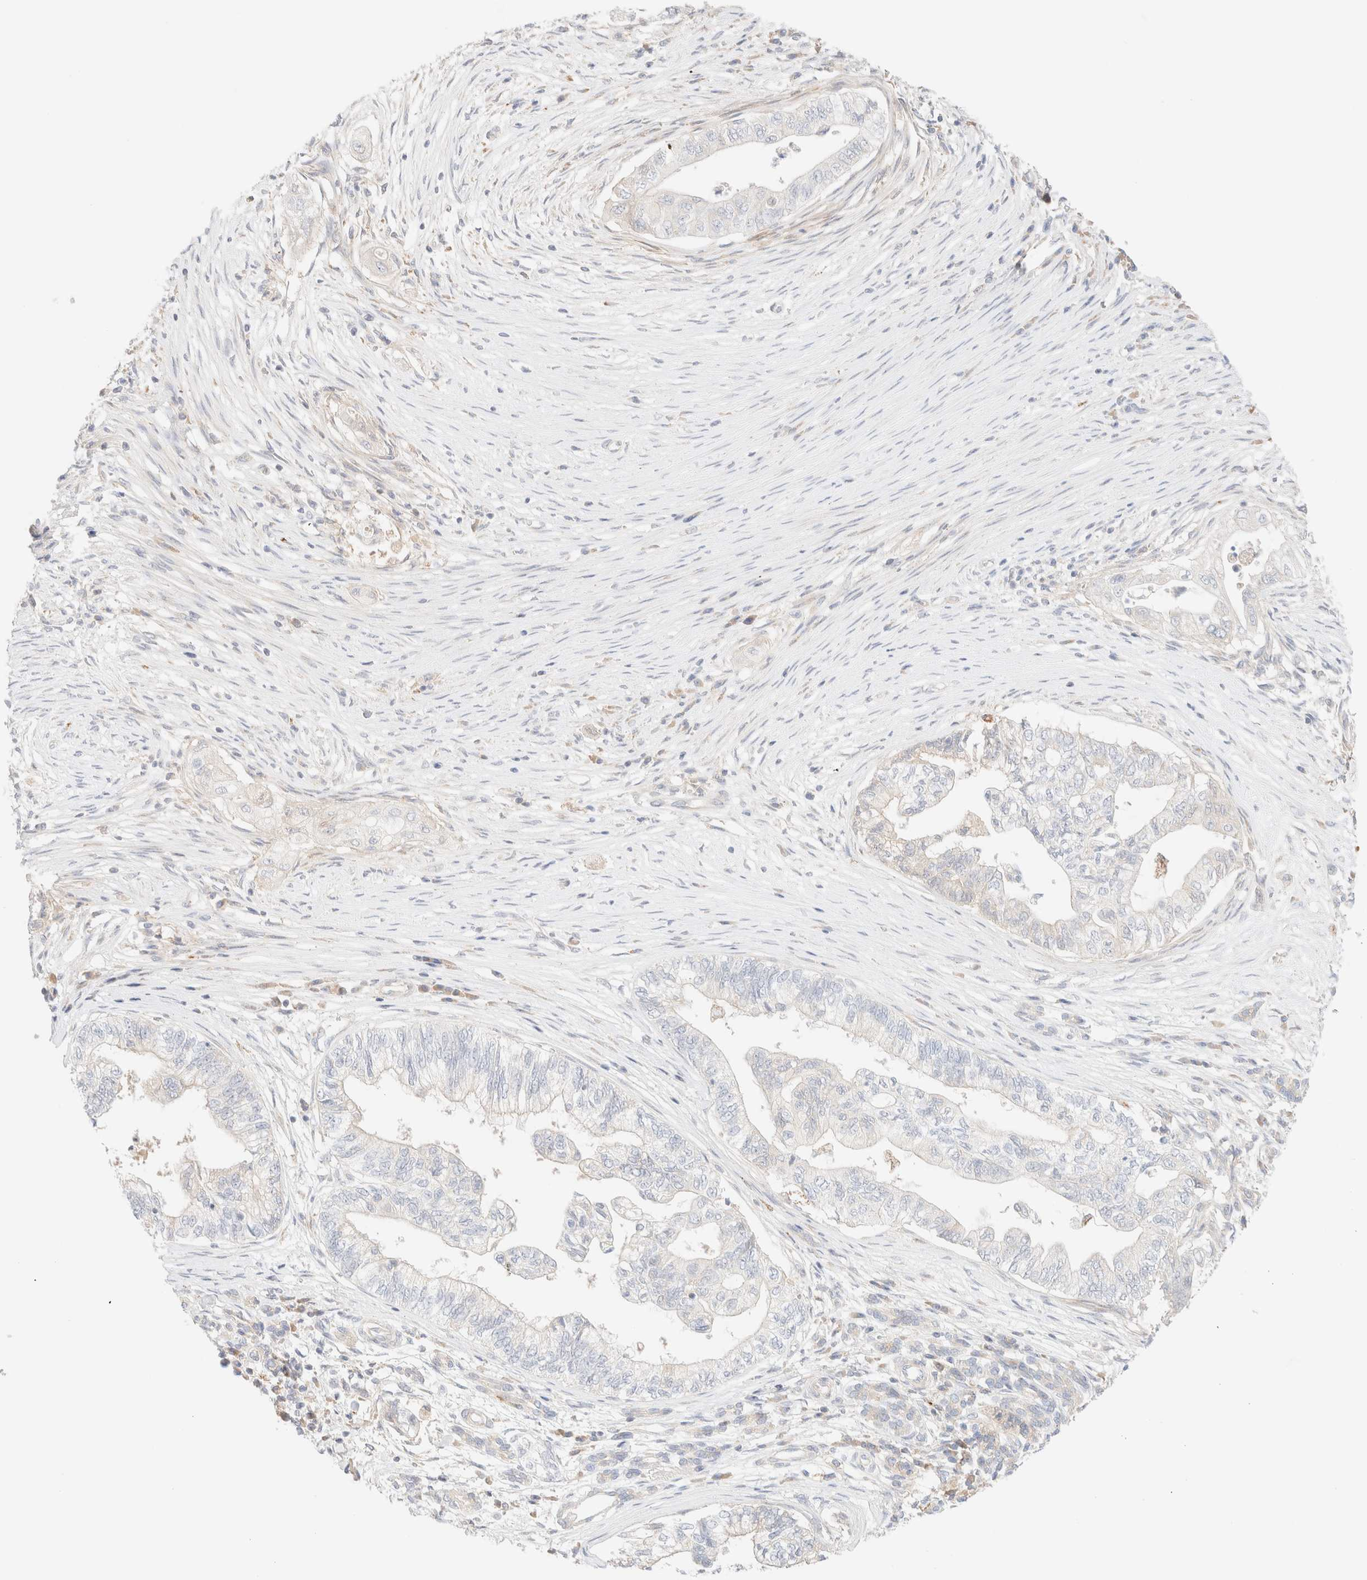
{"staining": {"intensity": "negative", "quantity": "none", "location": "none"}, "tissue": "pancreatic cancer", "cell_type": "Tumor cells", "image_type": "cancer", "snomed": [{"axis": "morphology", "description": "Adenocarcinoma, NOS"}, {"axis": "topography", "description": "Pancreas"}], "caption": "Immunohistochemical staining of pancreatic adenocarcinoma reveals no significant positivity in tumor cells. Nuclei are stained in blue.", "gene": "SARM1", "patient": {"sex": "male", "age": 72}}